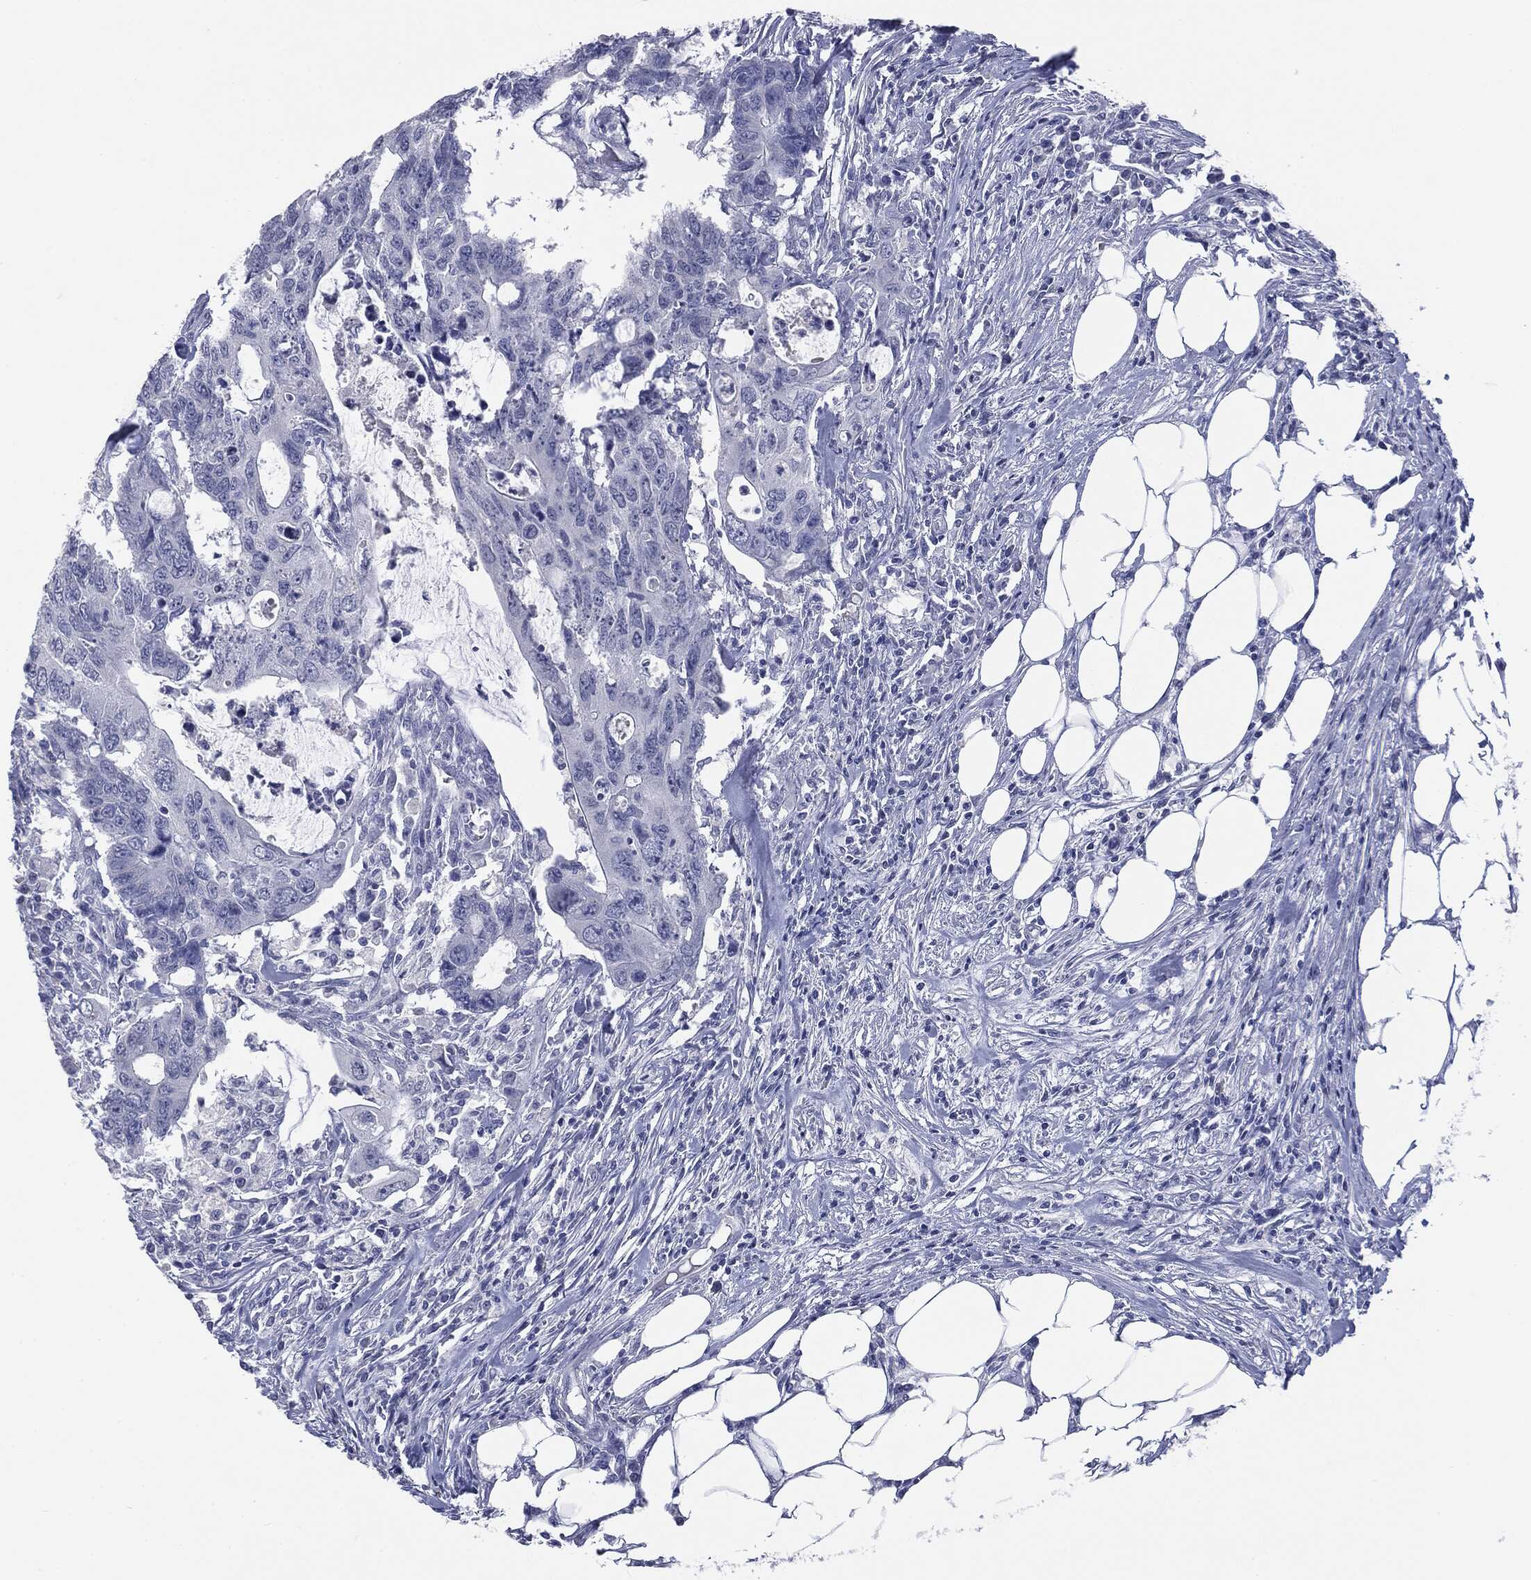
{"staining": {"intensity": "negative", "quantity": "none", "location": "none"}, "tissue": "colorectal cancer", "cell_type": "Tumor cells", "image_type": "cancer", "snomed": [{"axis": "morphology", "description": "Adenocarcinoma, NOS"}, {"axis": "topography", "description": "Colon"}], "caption": "The IHC histopathology image has no significant expression in tumor cells of colorectal cancer (adenocarcinoma) tissue.", "gene": "TSHB", "patient": {"sex": "male", "age": 71}}